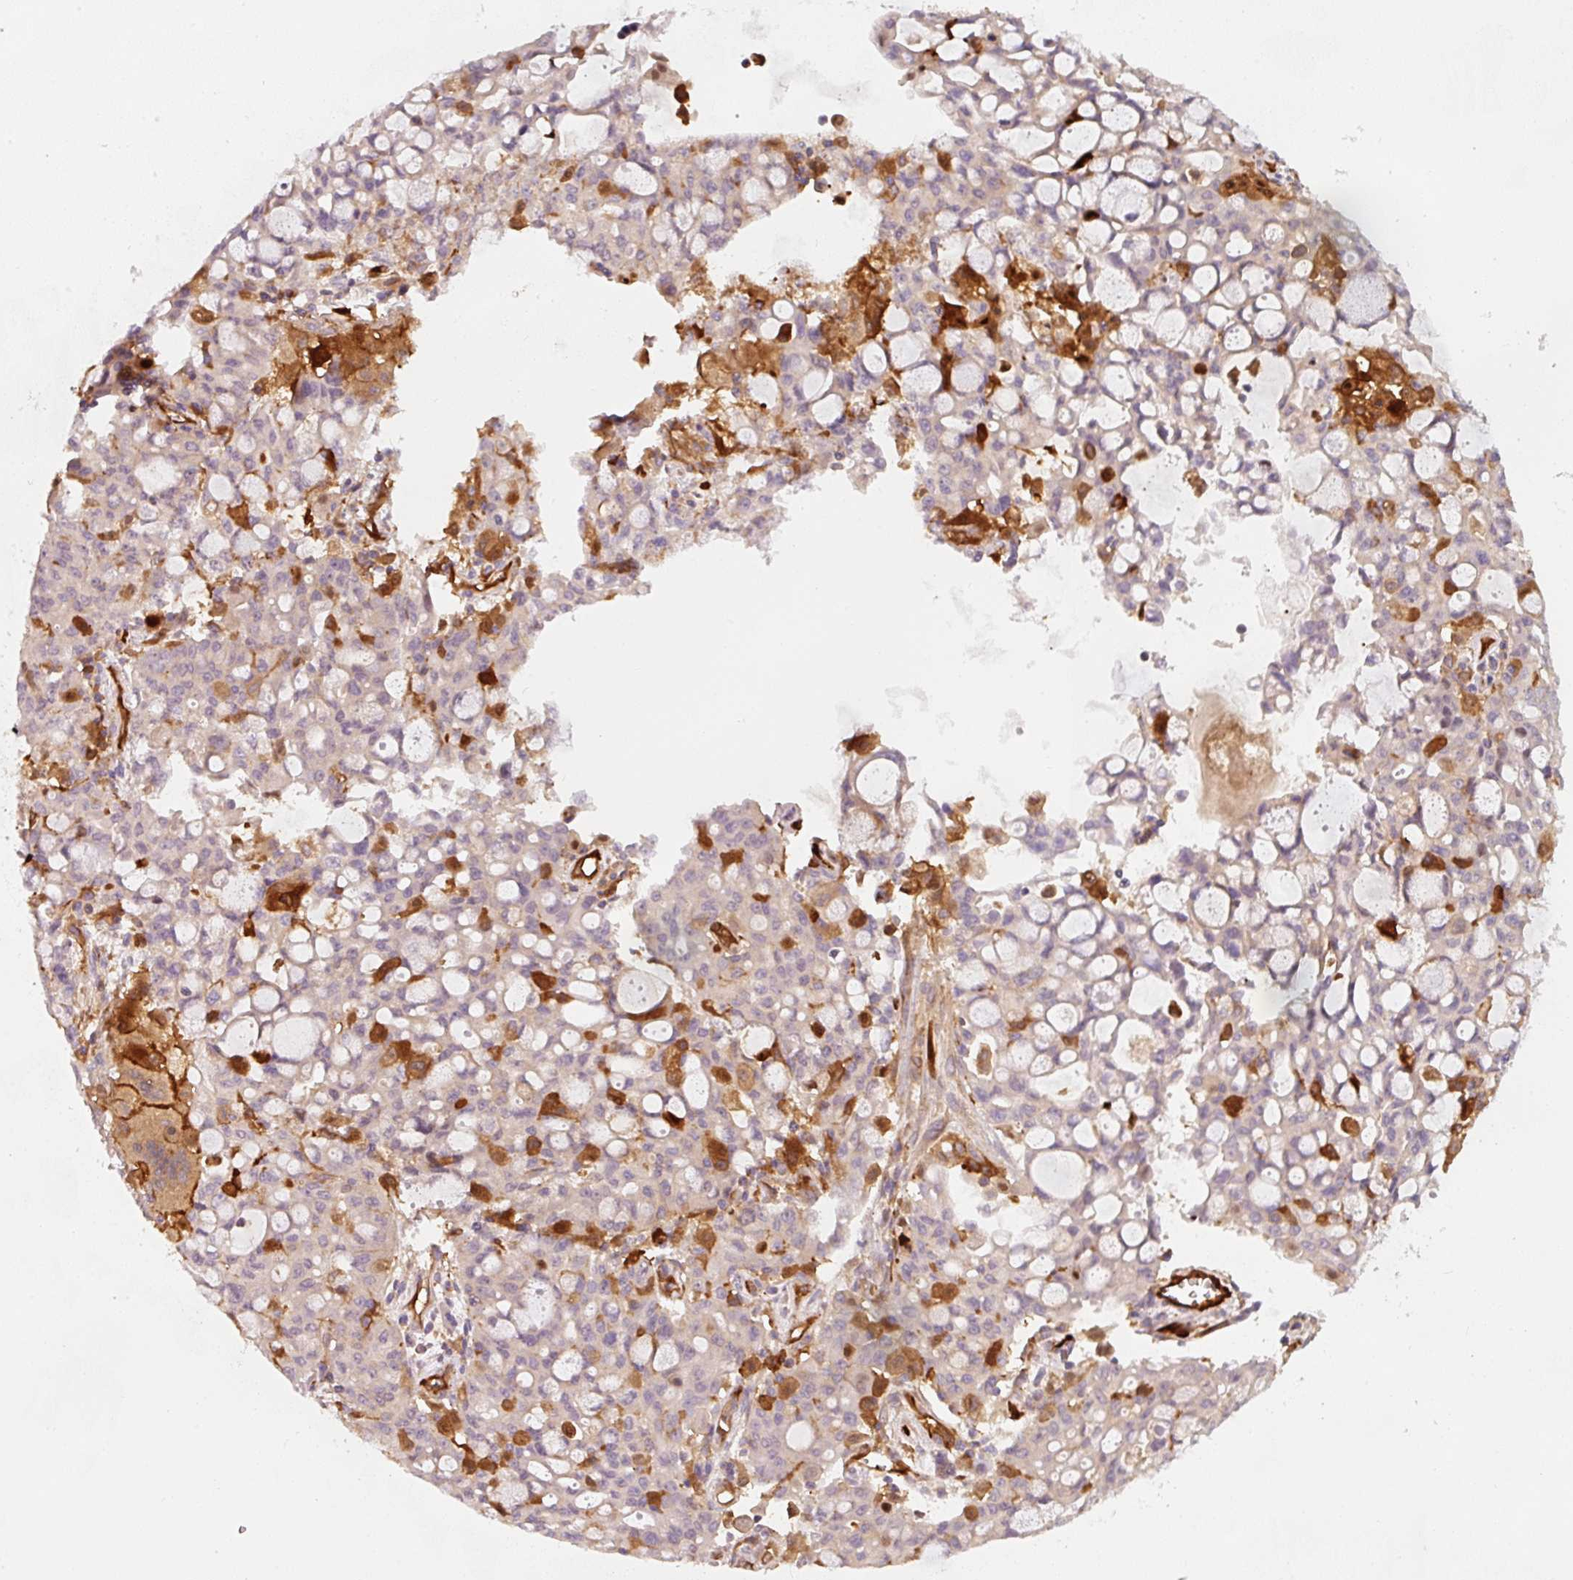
{"staining": {"intensity": "negative", "quantity": "none", "location": "none"}, "tissue": "lung cancer", "cell_type": "Tumor cells", "image_type": "cancer", "snomed": [{"axis": "morphology", "description": "Adenocarcinoma, NOS"}, {"axis": "topography", "description": "Lung"}], "caption": "Histopathology image shows no protein positivity in tumor cells of adenocarcinoma (lung) tissue.", "gene": "IQGAP2", "patient": {"sex": "female", "age": 44}}